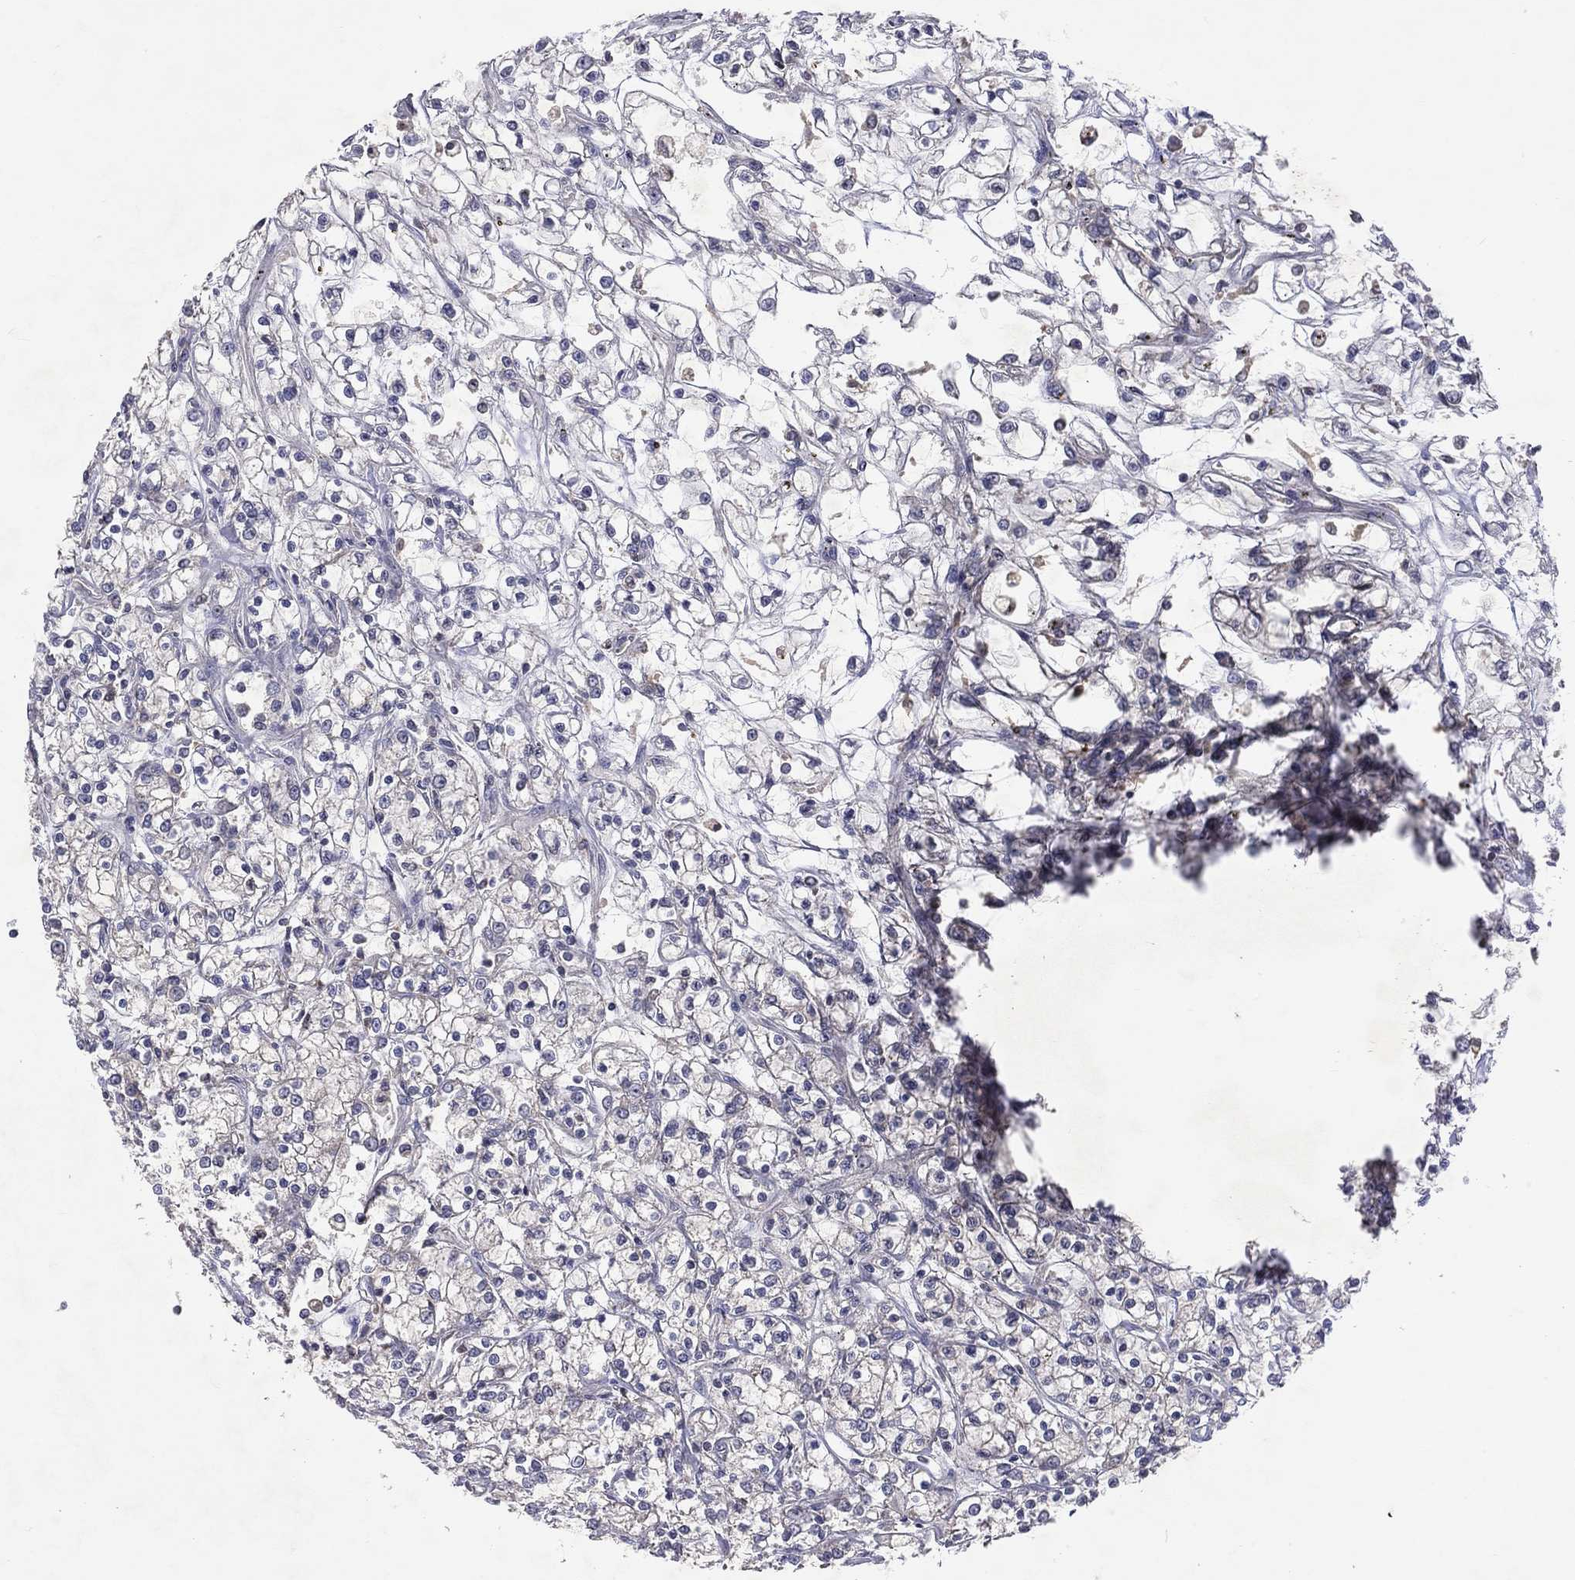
{"staining": {"intensity": "weak", "quantity": "<25%", "location": "cytoplasmic/membranous"}, "tissue": "renal cancer", "cell_type": "Tumor cells", "image_type": "cancer", "snomed": [{"axis": "morphology", "description": "Adenocarcinoma, NOS"}, {"axis": "topography", "description": "Kidney"}], "caption": "This is a histopathology image of immunohistochemistry staining of renal cancer, which shows no staining in tumor cells.", "gene": "STARD3", "patient": {"sex": "female", "age": 59}}